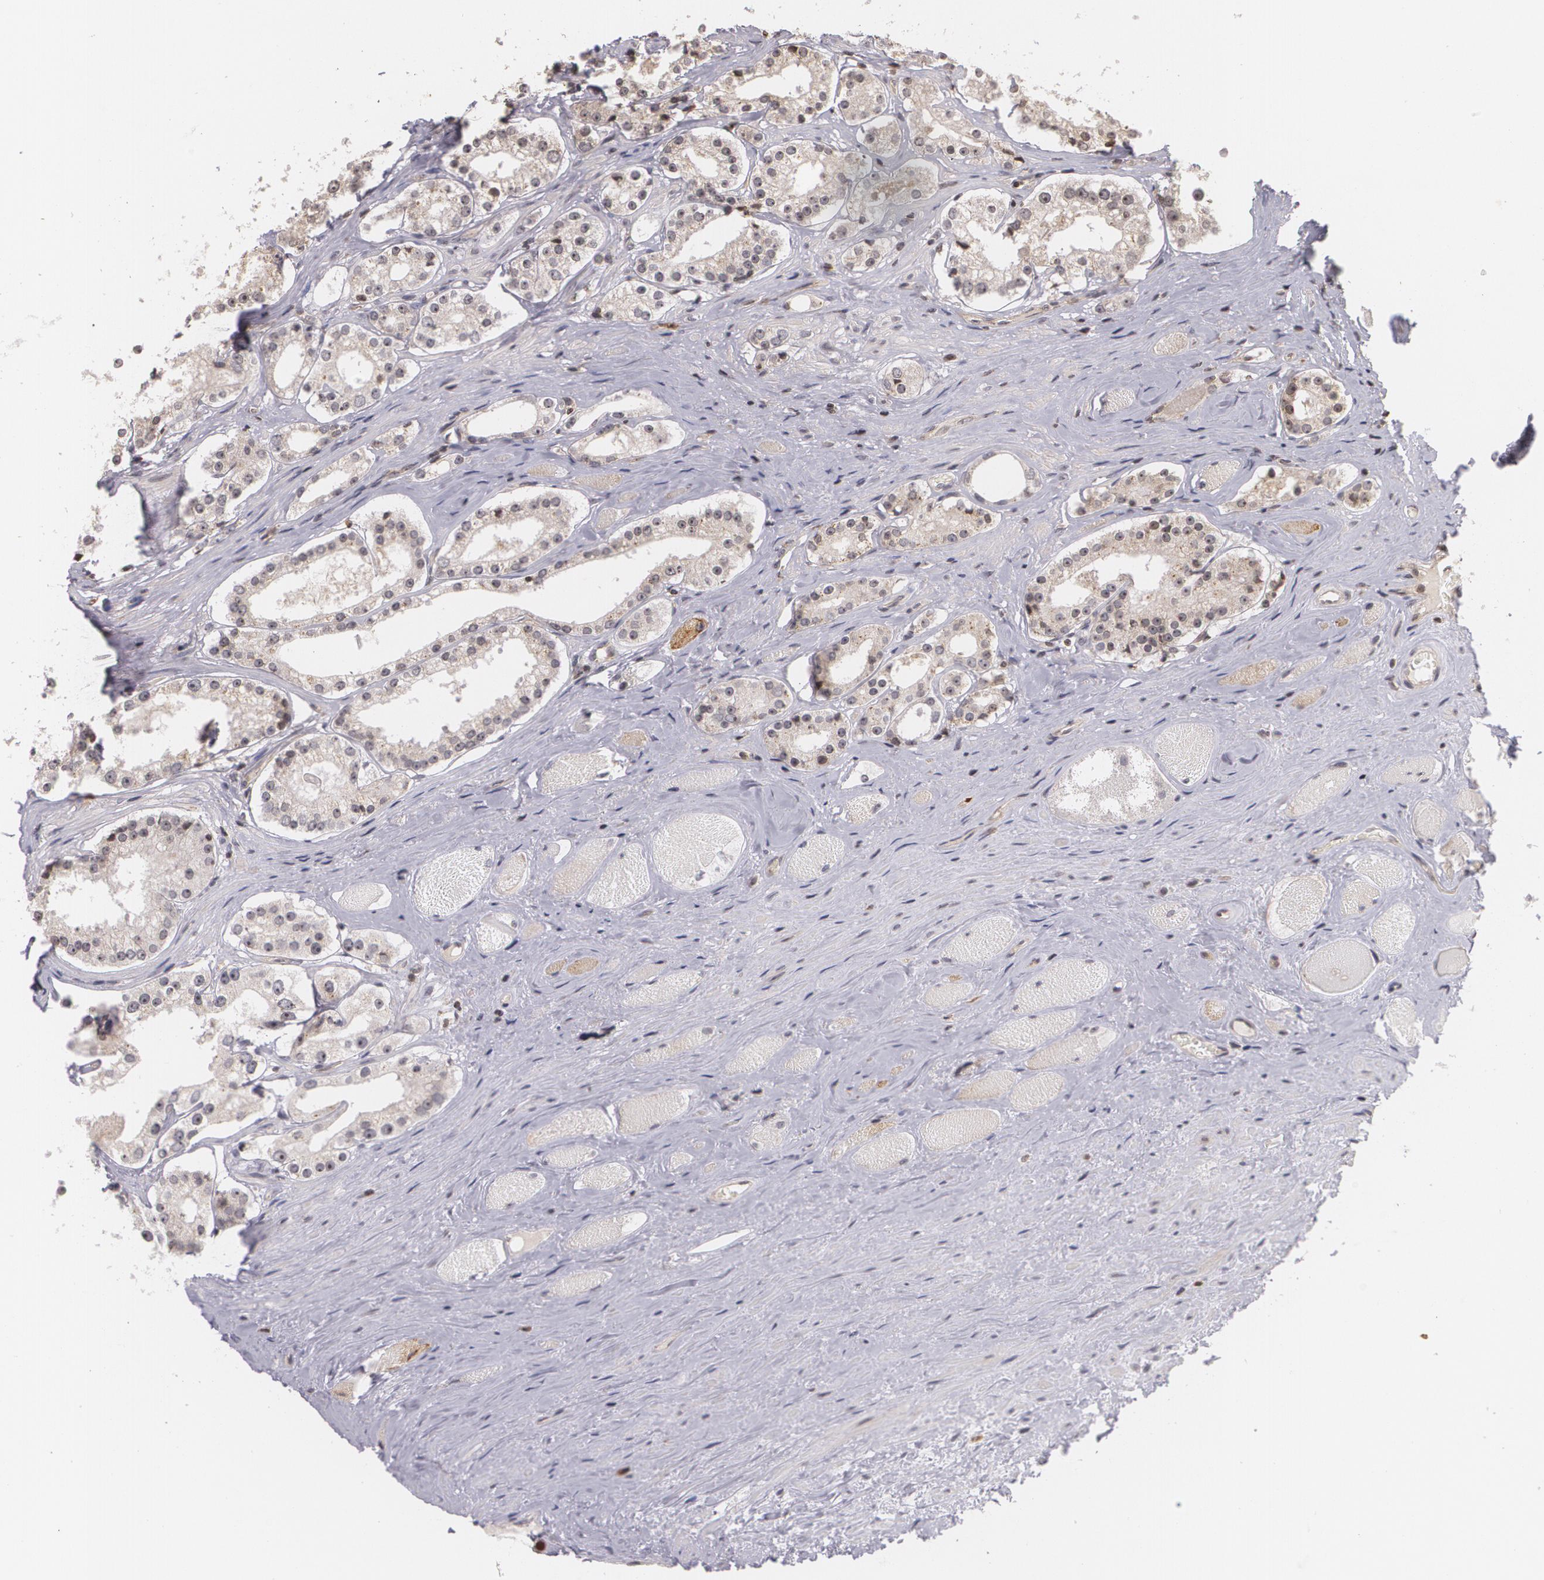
{"staining": {"intensity": "weak", "quantity": ">75%", "location": "cytoplasmic/membranous"}, "tissue": "prostate cancer", "cell_type": "Tumor cells", "image_type": "cancer", "snomed": [{"axis": "morphology", "description": "Adenocarcinoma, Medium grade"}, {"axis": "topography", "description": "Prostate"}], "caption": "A low amount of weak cytoplasmic/membranous staining is present in approximately >75% of tumor cells in prostate medium-grade adenocarcinoma tissue.", "gene": "VAV3", "patient": {"sex": "male", "age": 73}}